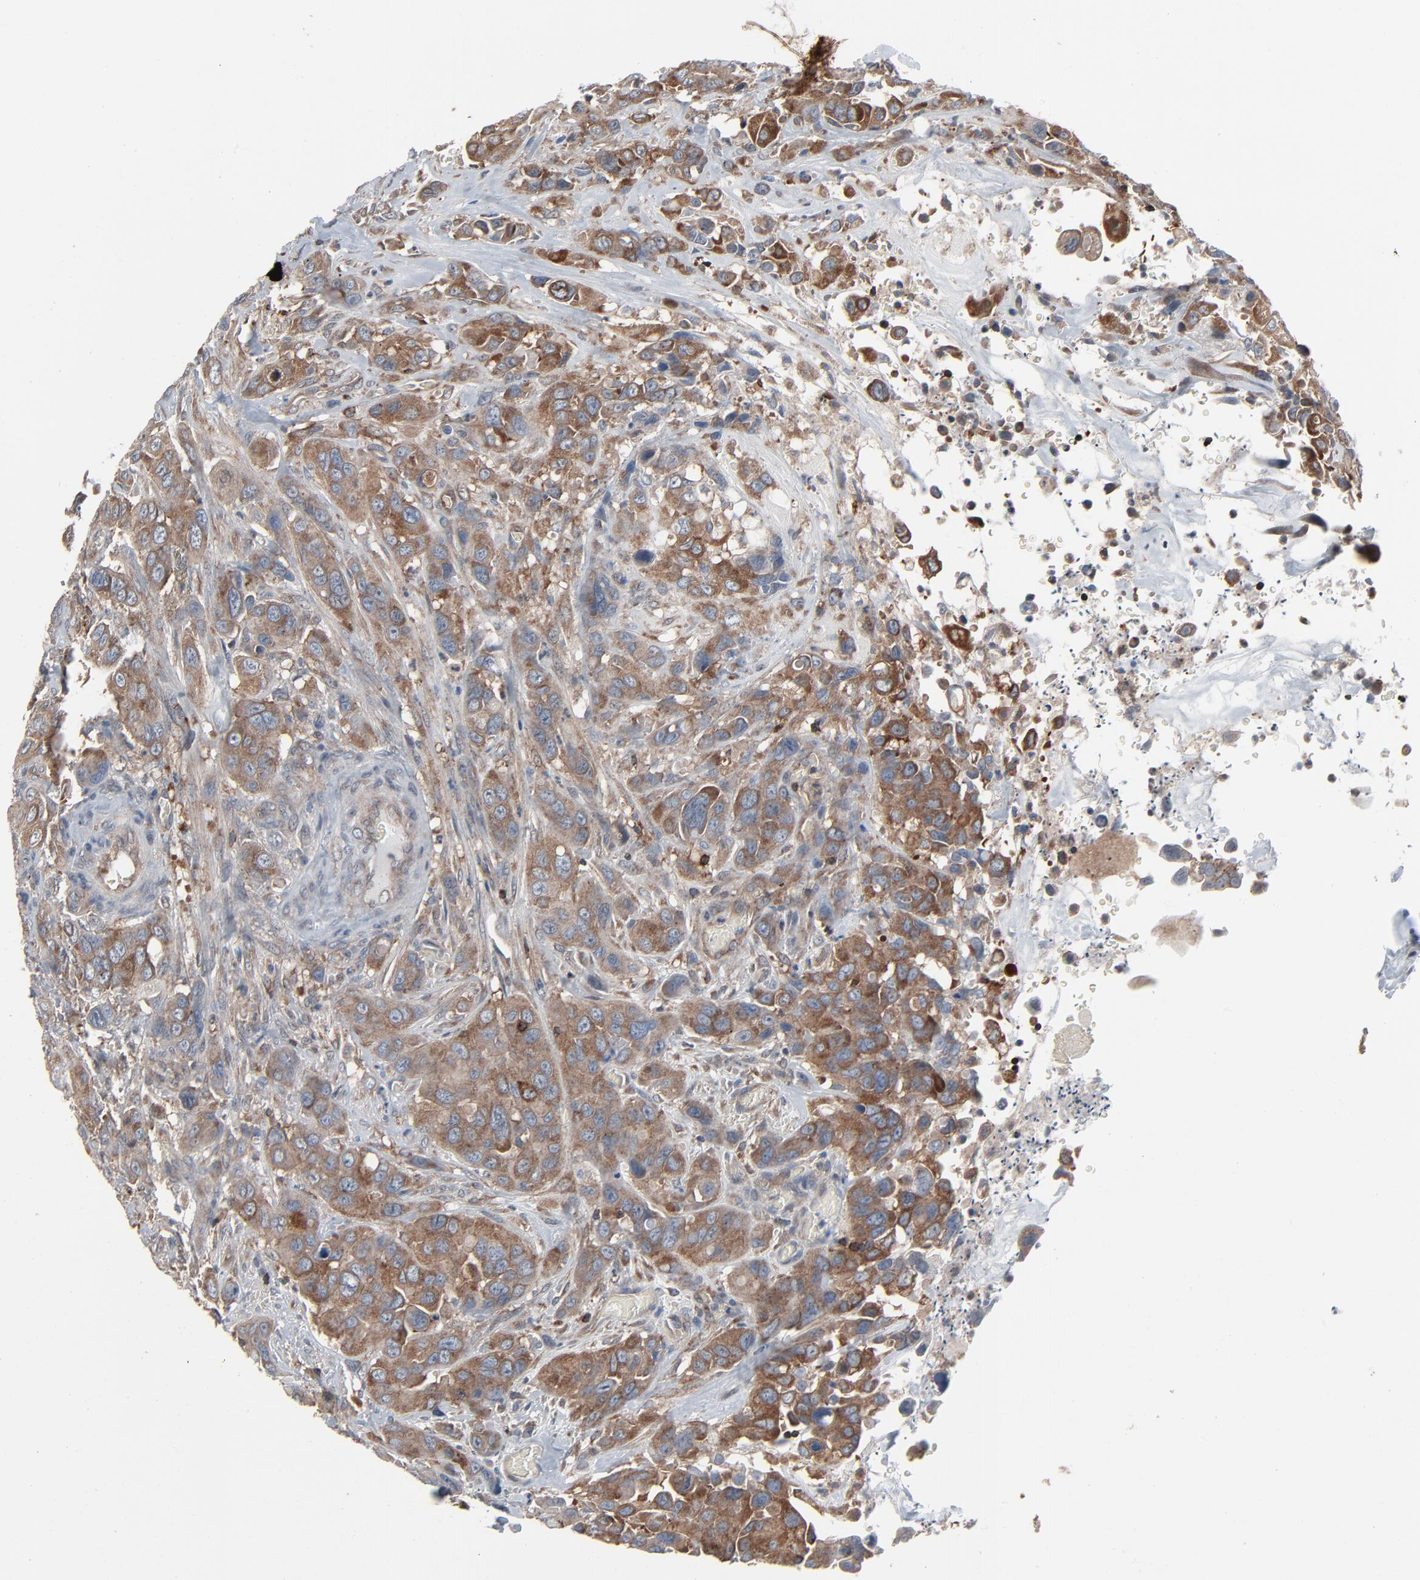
{"staining": {"intensity": "moderate", "quantity": ">75%", "location": "cytoplasmic/membranous"}, "tissue": "urothelial cancer", "cell_type": "Tumor cells", "image_type": "cancer", "snomed": [{"axis": "morphology", "description": "Urothelial carcinoma, High grade"}, {"axis": "topography", "description": "Urinary bladder"}], "caption": "This photomicrograph displays urothelial cancer stained with immunohistochemistry (IHC) to label a protein in brown. The cytoplasmic/membranous of tumor cells show moderate positivity for the protein. Nuclei are counter-stained blue.", "gene": "OPTN", "patient": {"sex": "male", "age": 73}}